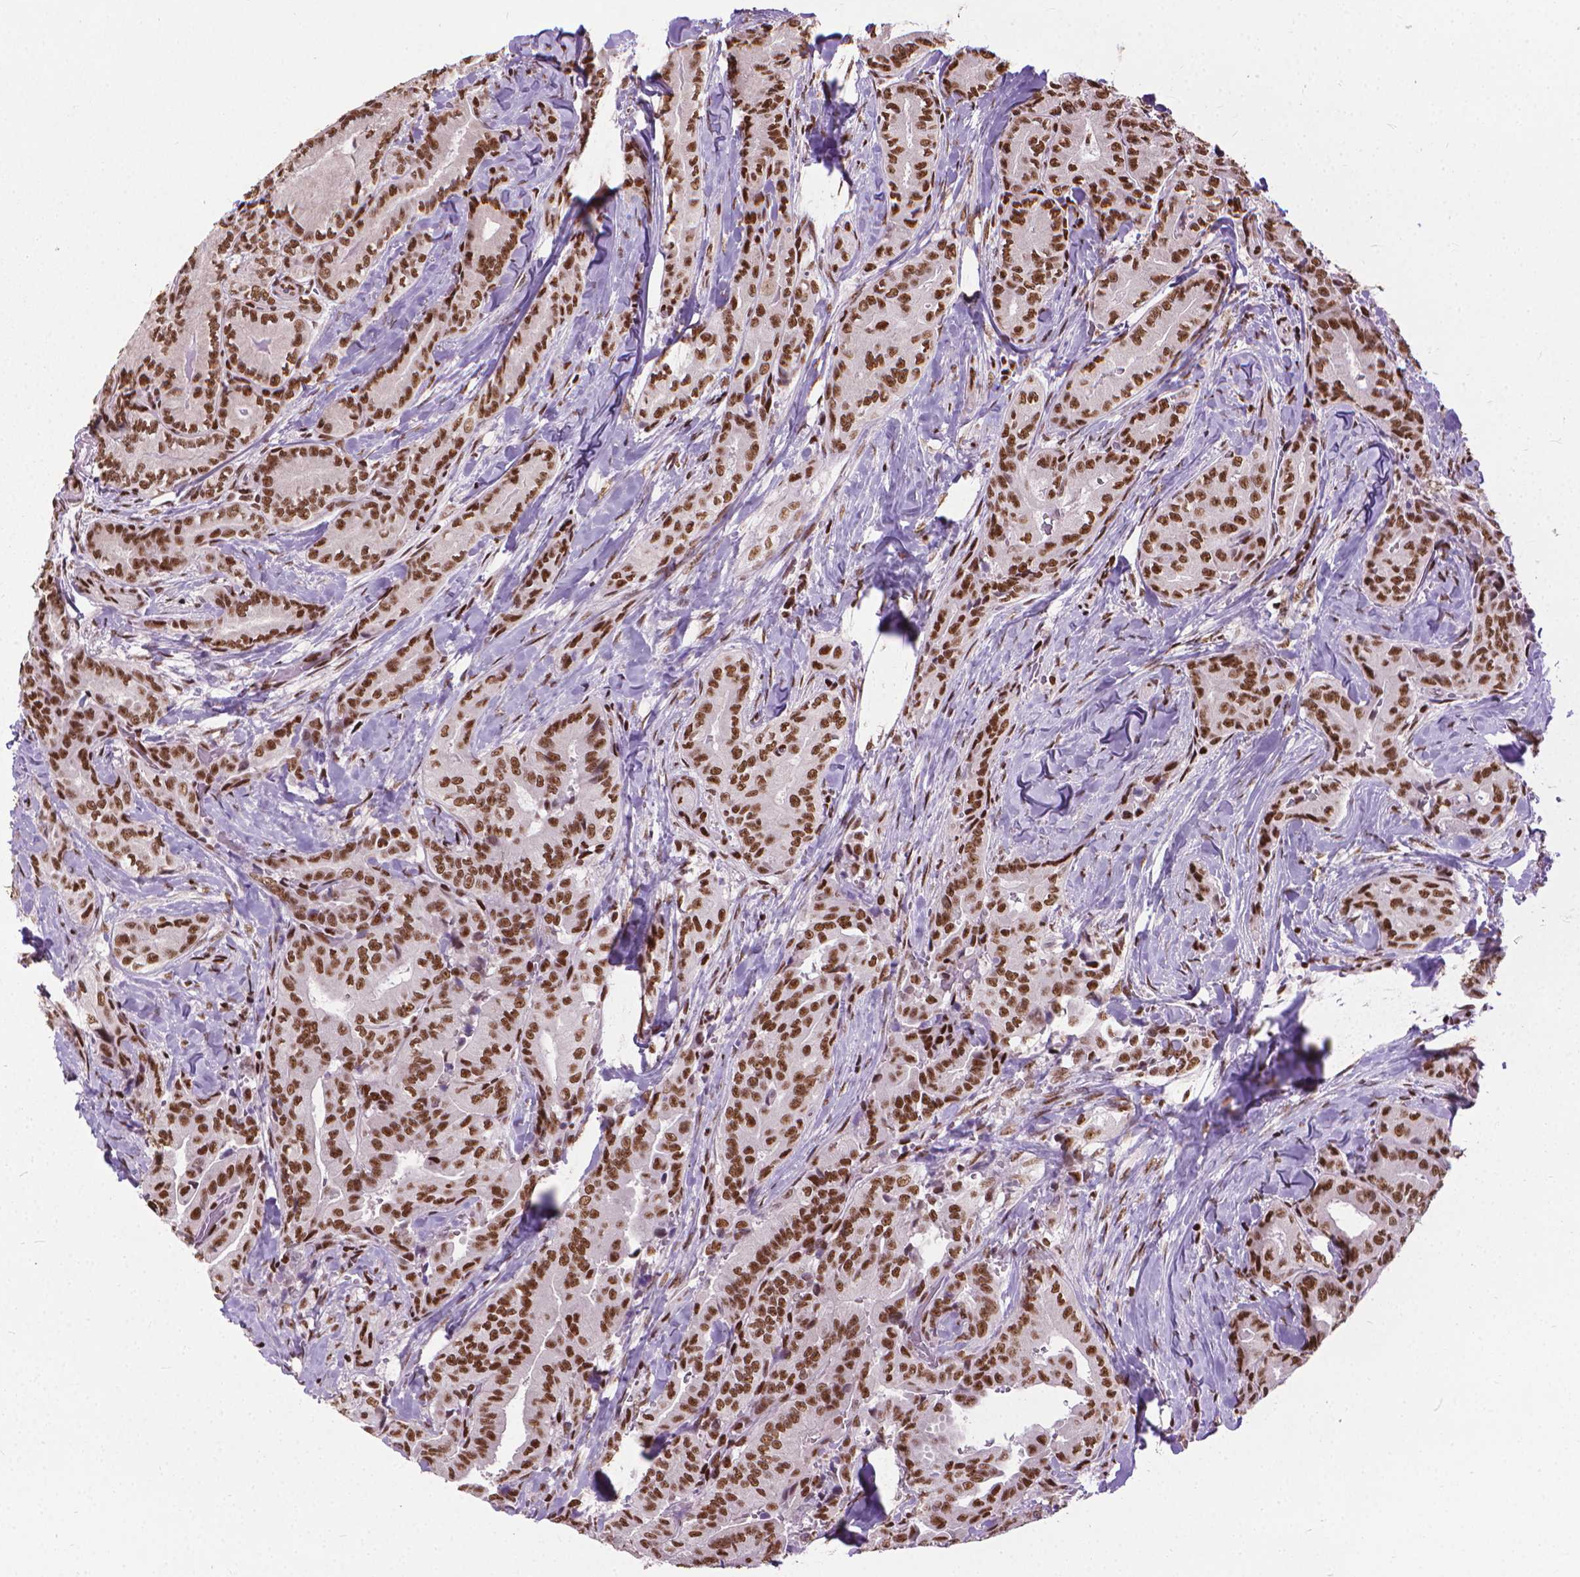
{"staining": {"intensity": "moderate", "quantity": ">75%", "location": "nuclear"}, "tissue": "thyroid cancer", "cell_type": "Tumor cells", "image_type": "cancer", "snomed": [{"axis": "morphology", "description": "Papillary adenocarcinoma, NOS"}, {"axis": "topography", "description": "Thyroid gland"}], "caption": "Thyroid cancer tissue exhibits moderate nuclear expression in approximately >75% of tumor cells (Stains: DAB in brown, nuclei in blue, Microscopy: brightfield microscopy at high magnification).", "gene": "AKAP8", "patient": {"sex": "male", "age": 61}}